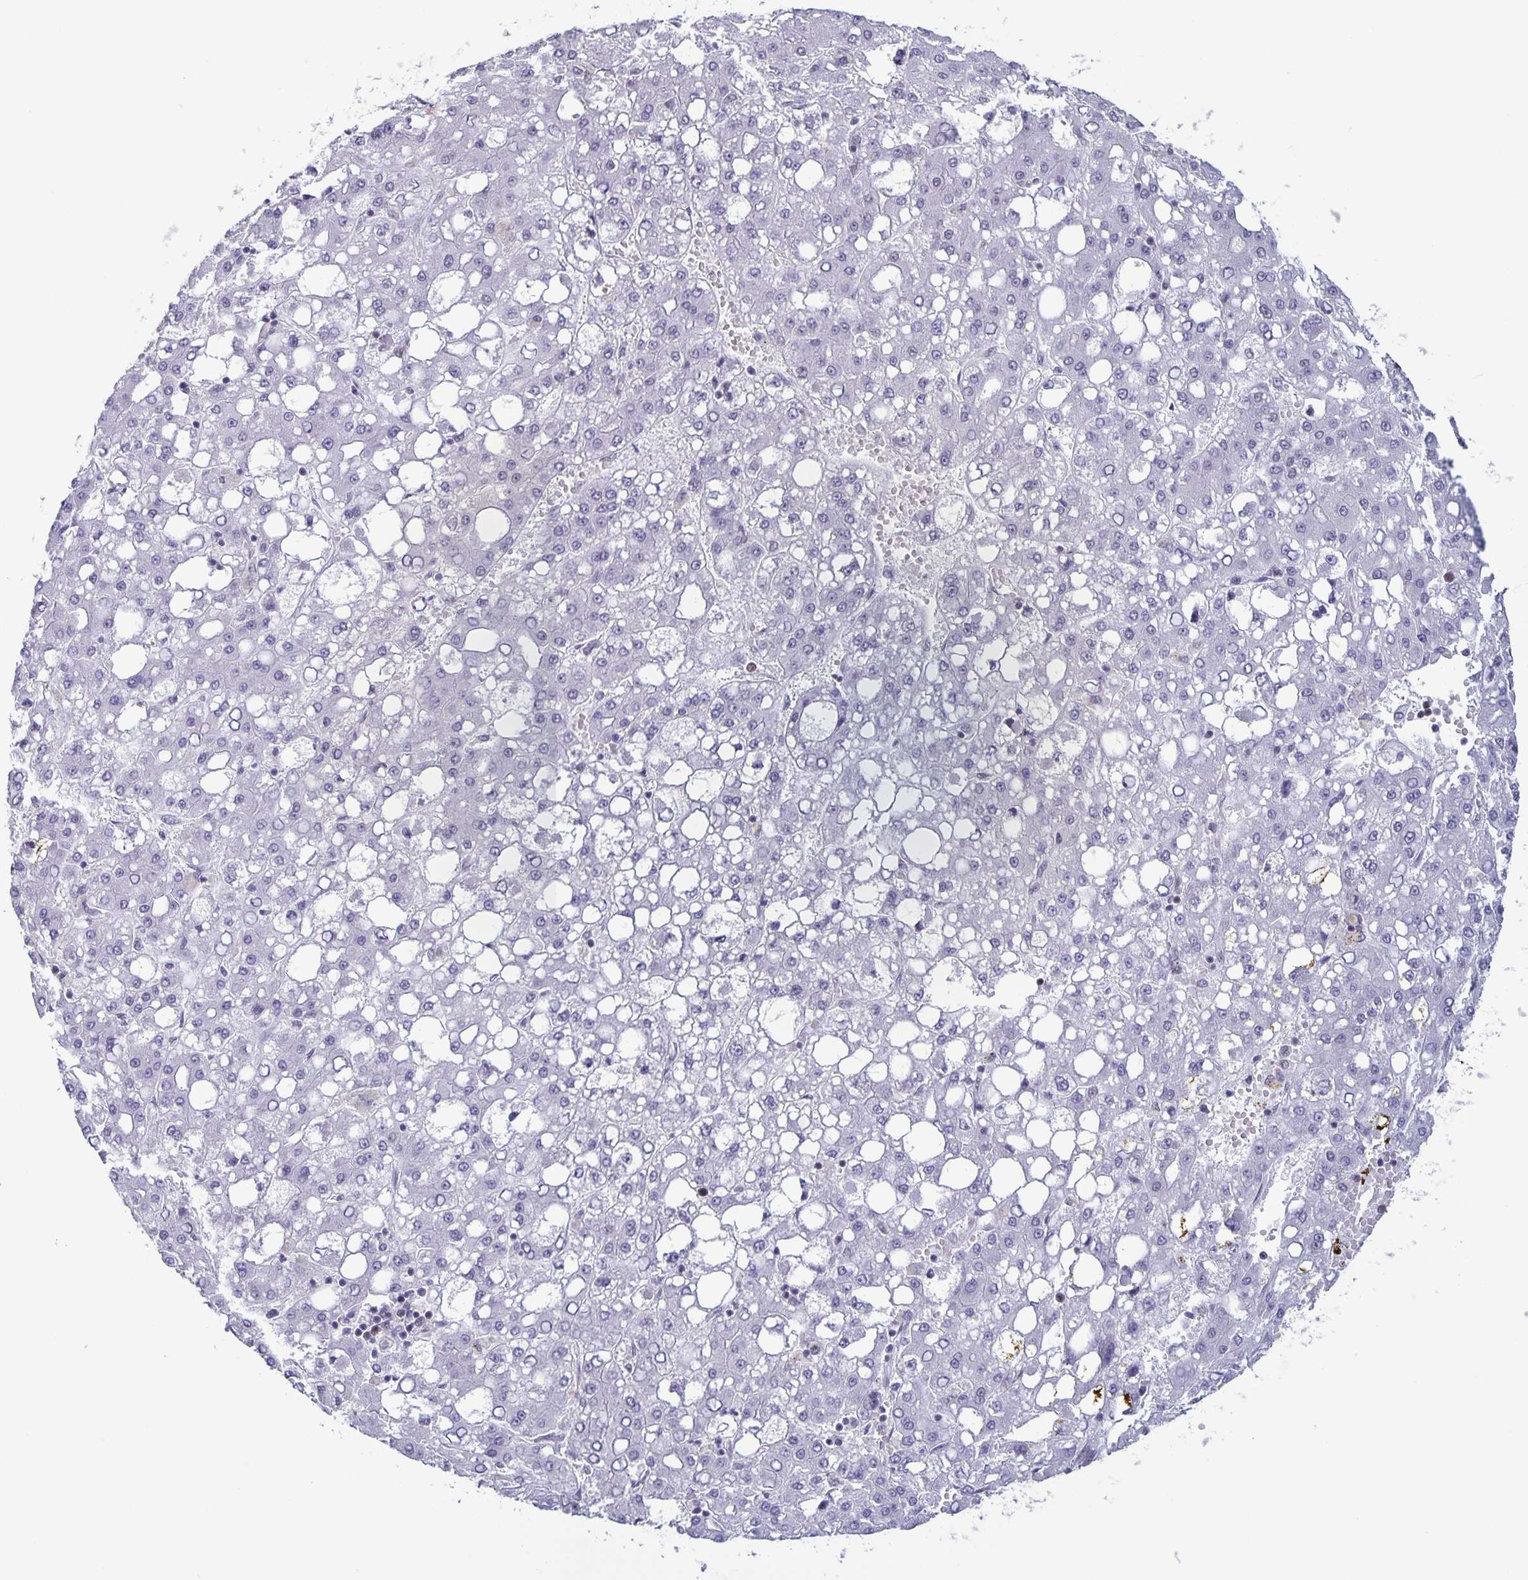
{"staining": {"intensity": "negative", "quantity": "none", "location": "none"}, "tissue": "liver cancer", "cell_type": "Tumor cells", "image_type": "cancer", "snomed": [{"axis": "morphology", "description": "Carcinoma, Hepatocellular, NOS"}, {"axis": "topography", "description": "Liver"}], "caption": "Immunohistochemistry (IHC) image of liver cancer (hepatocellular carcinoma) stained for a protein (brown), which reveals no staining in tumor cells.", "gene": "JUND", "patient": {"sex": "male", "age": 65}}